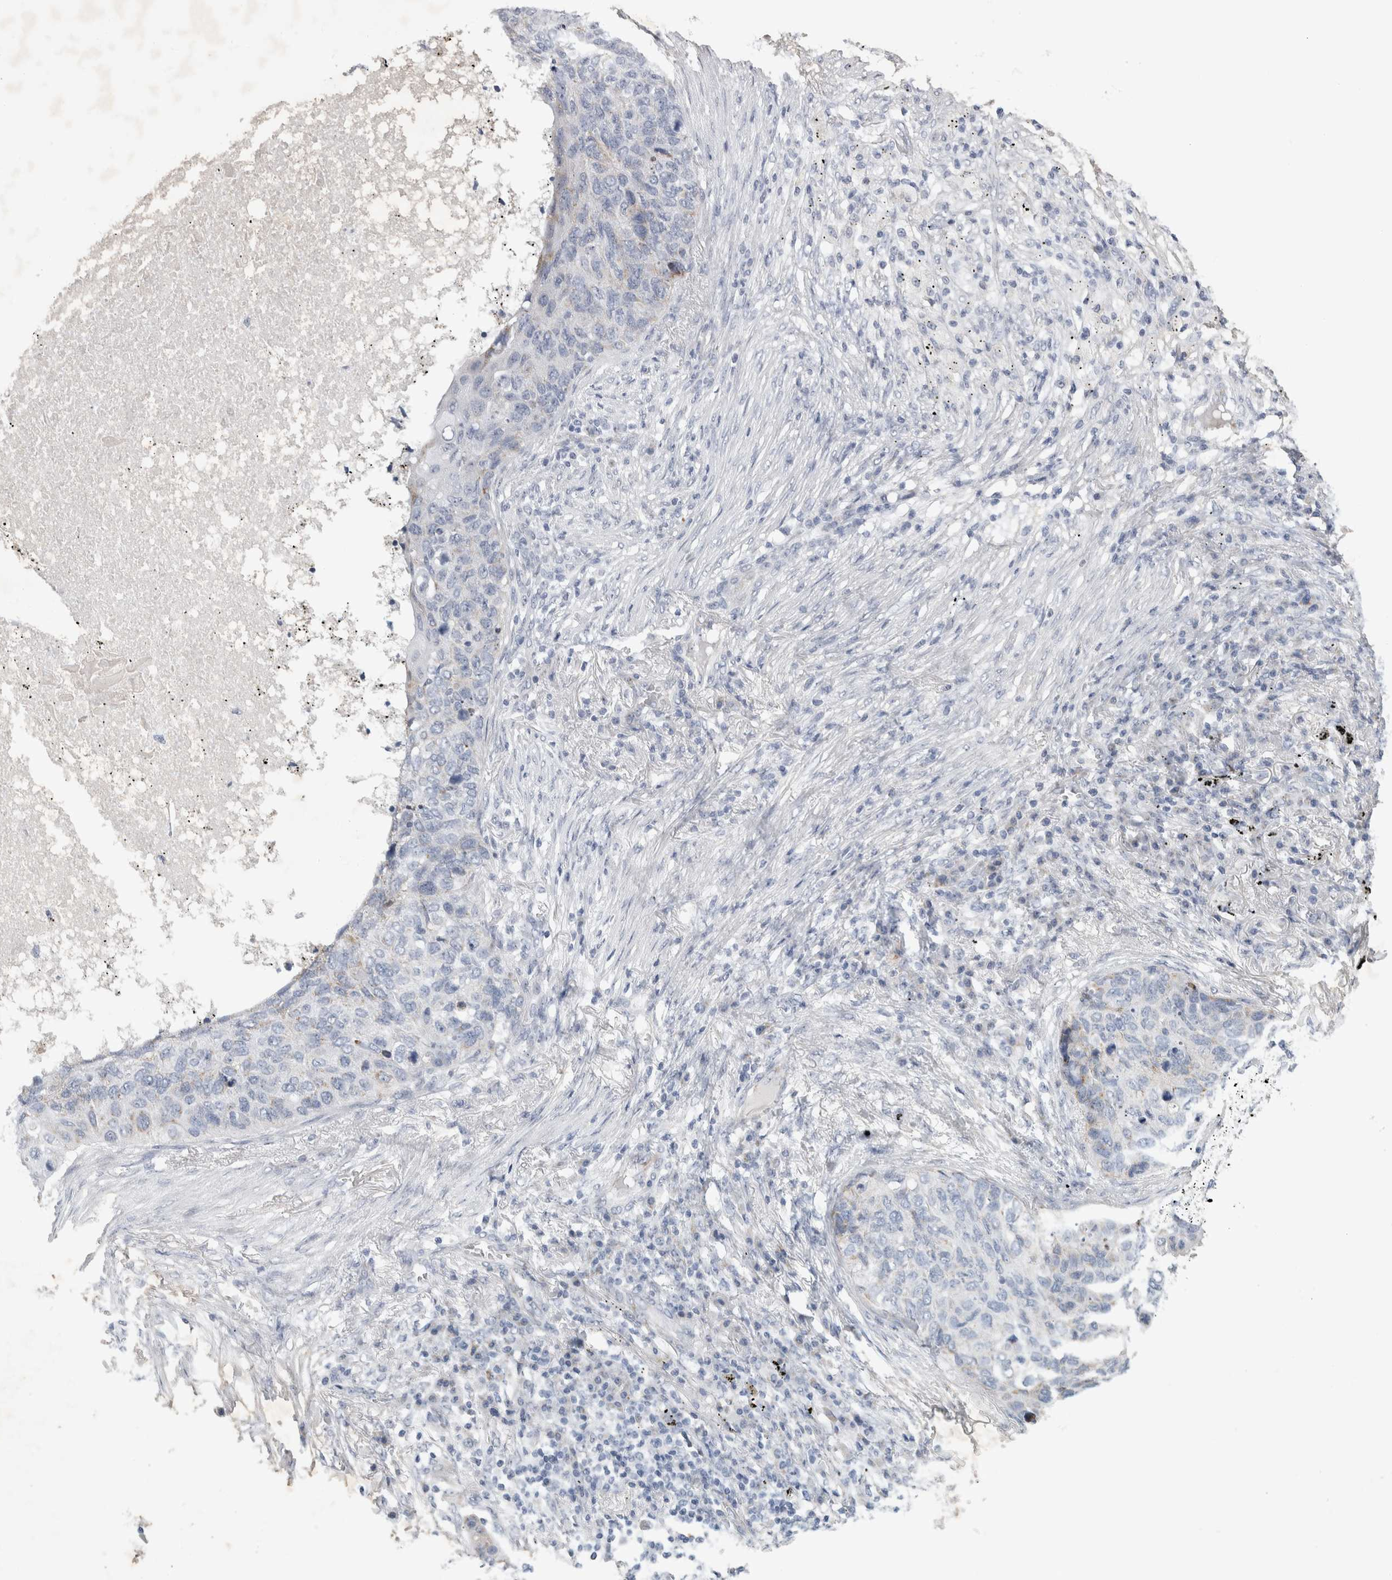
{"staining": {"intensity": "negative", "quantity": "none", "location": "none"}, "tissue": "lung cancer", "cell_type": "Tumor cells", "image_type": "cancer", "snomed": [{"axis": "morphology", "description": "Squamous cell carcinoma, NOS"}, {"axis": "topography", "description": "Lung"}], "caption": "An image of human lung cancer (squamous cell carcinoma) is negative for staining in tumor cells. (Stains: DAB (3,3'-diaminobenzidine) immunohistochemistry with hematoxylin counter stain, Microscopy: brightfield microscopy at high magnification).", "gene": "FXYD7", "patient": {"sex": "female", "age": 63}}